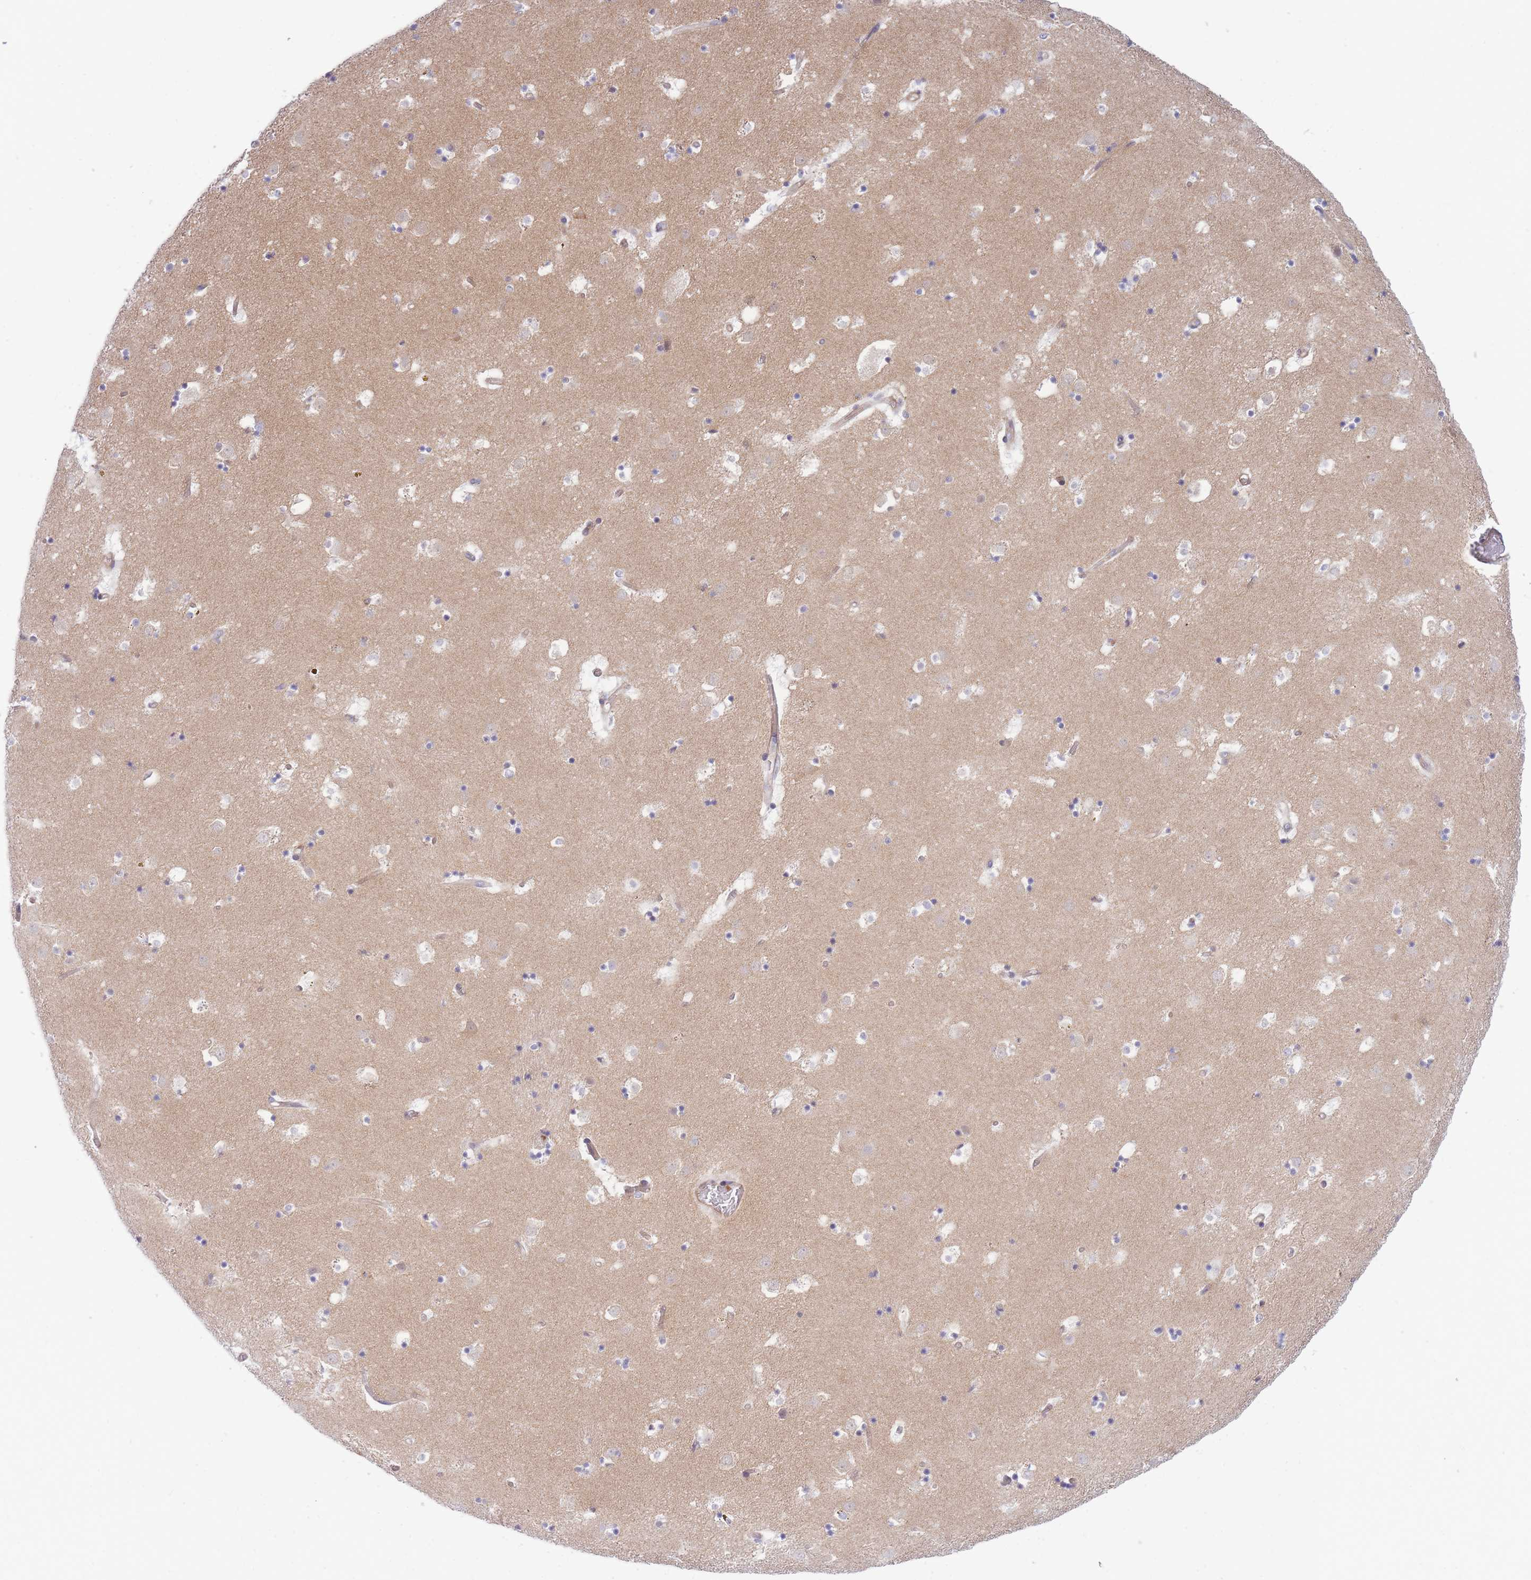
{"staining": {"intensity": "negative", "quantity": "none", "location": "none"}, "tissue": "caudate", "cell_type": "Glial cells", "image_type": "normal", "snomed": [{"axis": "morphology", "description": "Normal tissue, NOS"}, {"axis": "topography", "description": "Lateral ventricle wall"}], "caption": "Immunohistochemical staining of benign caudate exhibits no significant staining in glial cells.", "gene": "APOL4", "patient": {"sex": "male", "age": 58}}